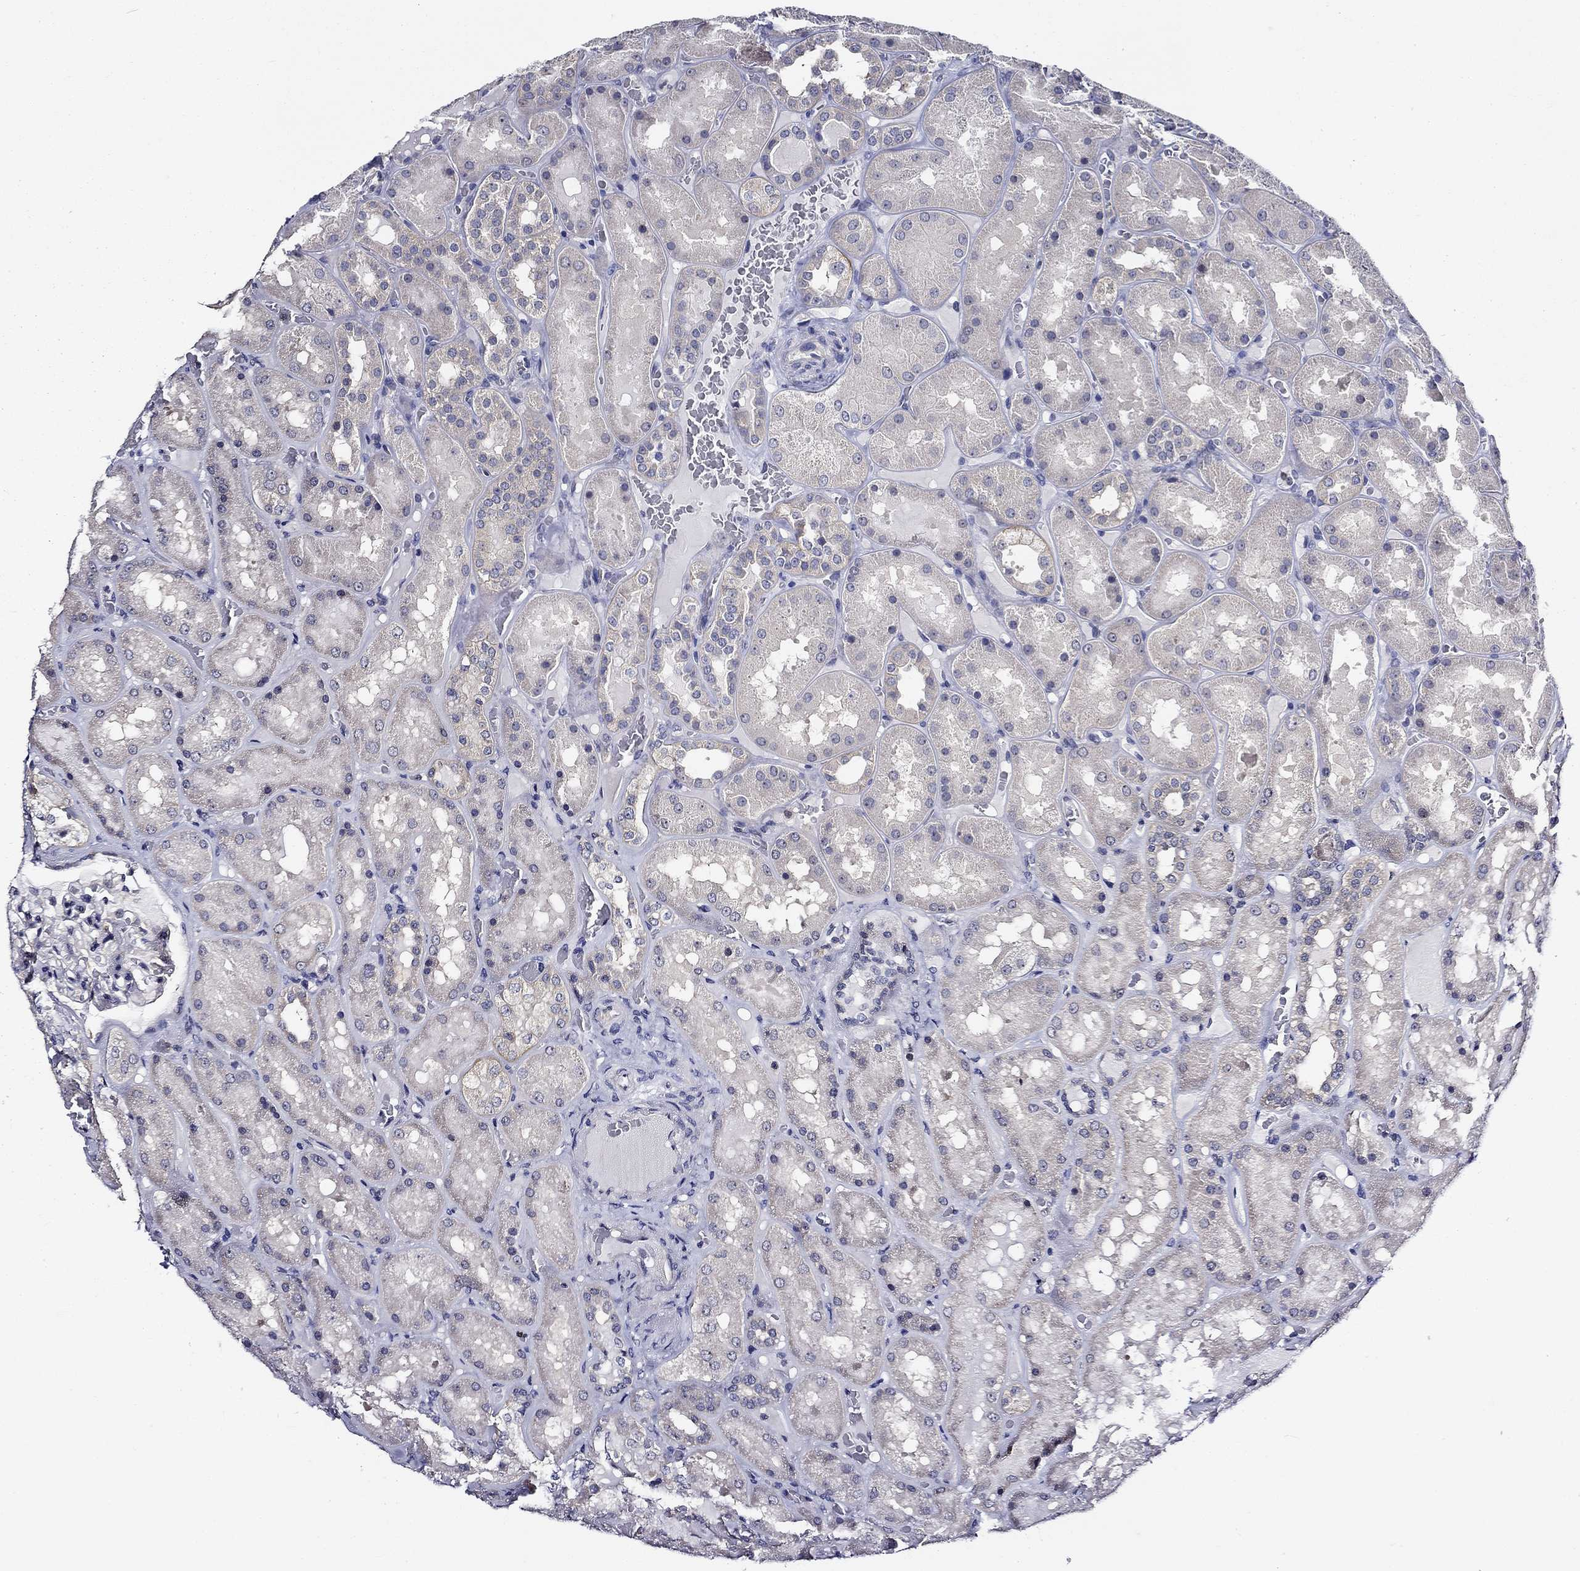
{"staining": {"intensity": "negative", "quantity": "none", "location": "none"}, "tissue": "kidney", "cell_type": "Cells in glomeruli", "image_type": "normal", "snomed": [{"axis": "morphology", "description": "Normal tissue, NOS"}, {"axis": "topography", "description": "Kidney"}], "caption": "DAB immunohistochemical staining of unremarkable human kidney exhibits no significant staining in cells in glomeruli. (DAB (3,3'-diaminobenzidine) immunohistochemistry with hematoxylin counter stain).", "gene": "POU2F2", "patient": {"sex": "male", "age": 73}}